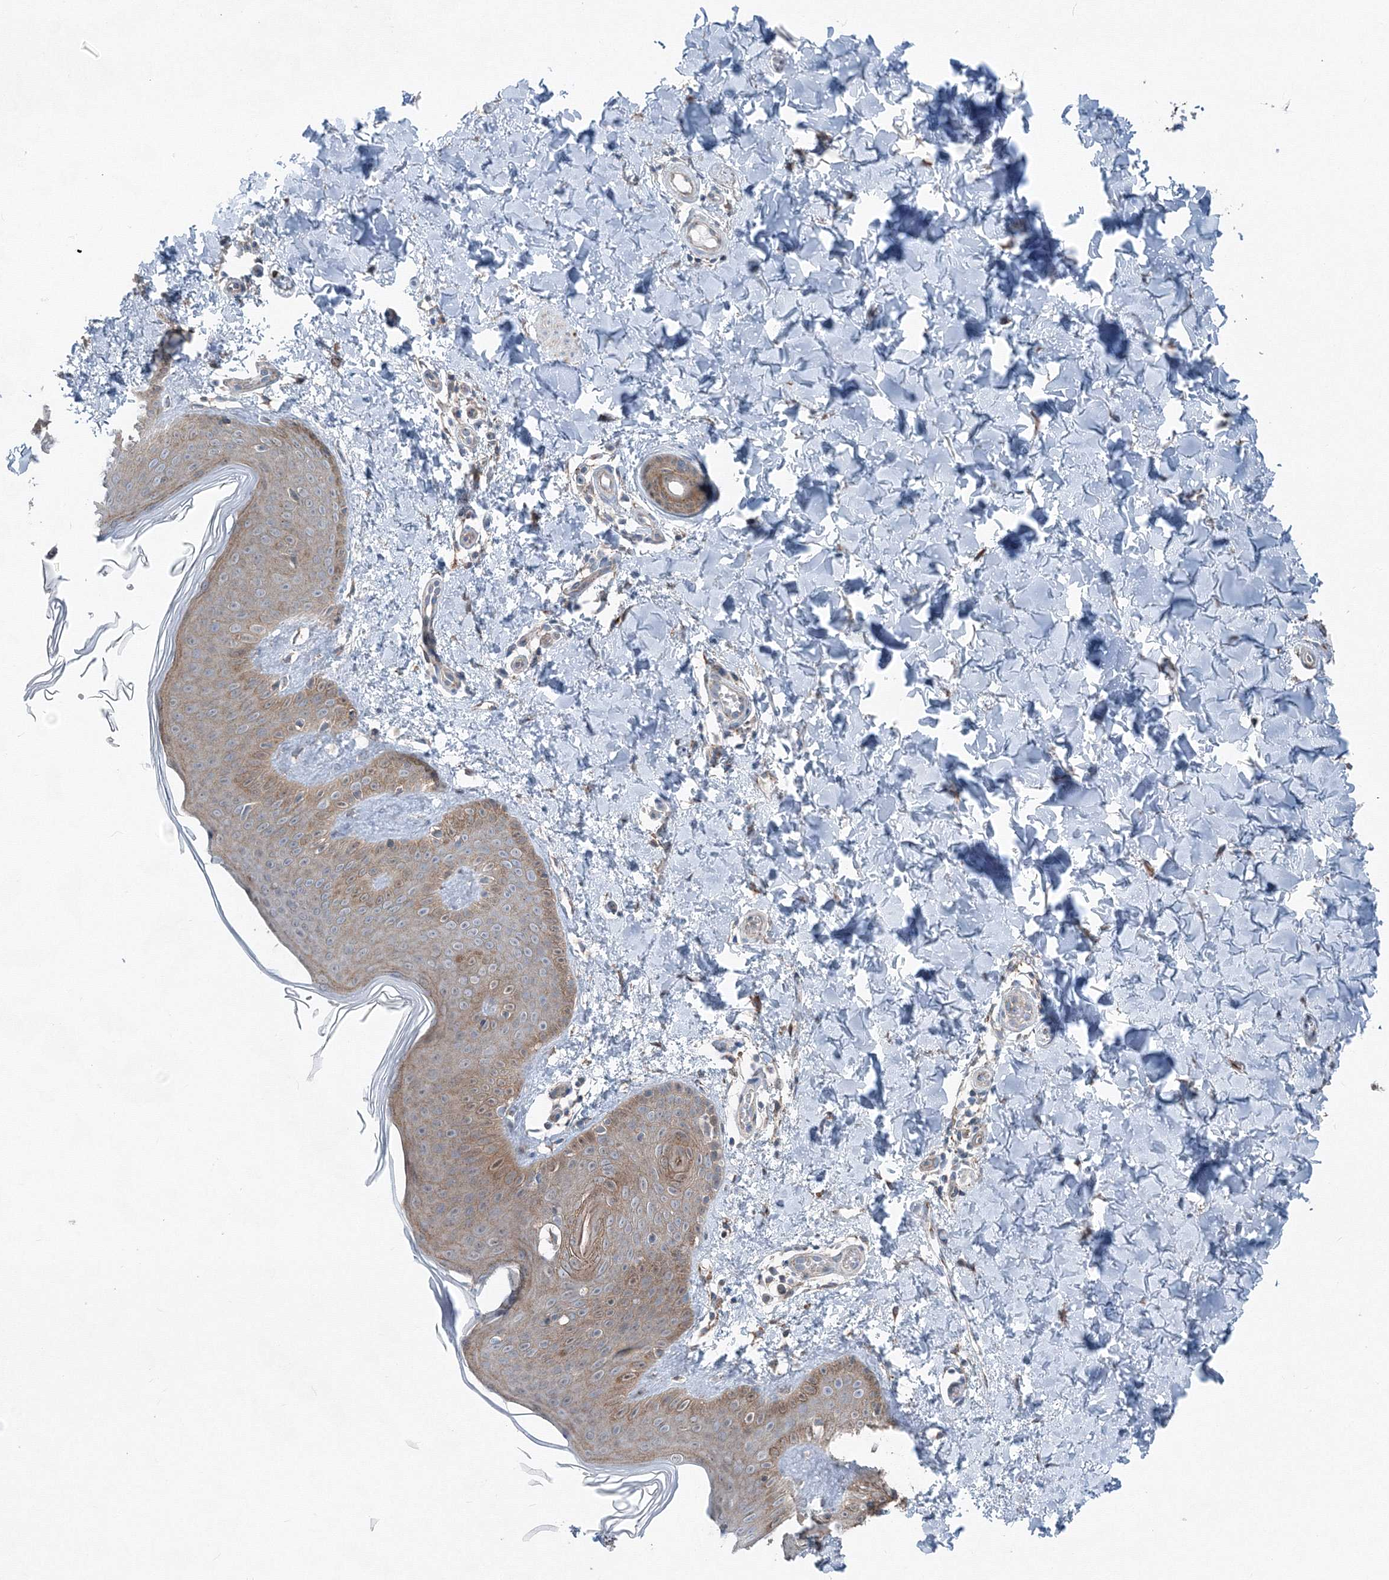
{"staining": {"intensity": "weak", "quantity": ">75%", "location": "cytoplasmic/membranous"}, "tissue": "skin", "cell_type": "Fibroblasts", "image_type": "normal", "snomed": [{"axis": "morphology", "description": "Normal tissue, NOS"}, {"axis": "topography", "description": "Skin"}], "caption": "A low amount of weak cytoplasmic/membranous staining is present in about >75% of fibroblasts in benign skin.", "gene": "TPRKB", "patient": {"sex": "male", "age": 36}}